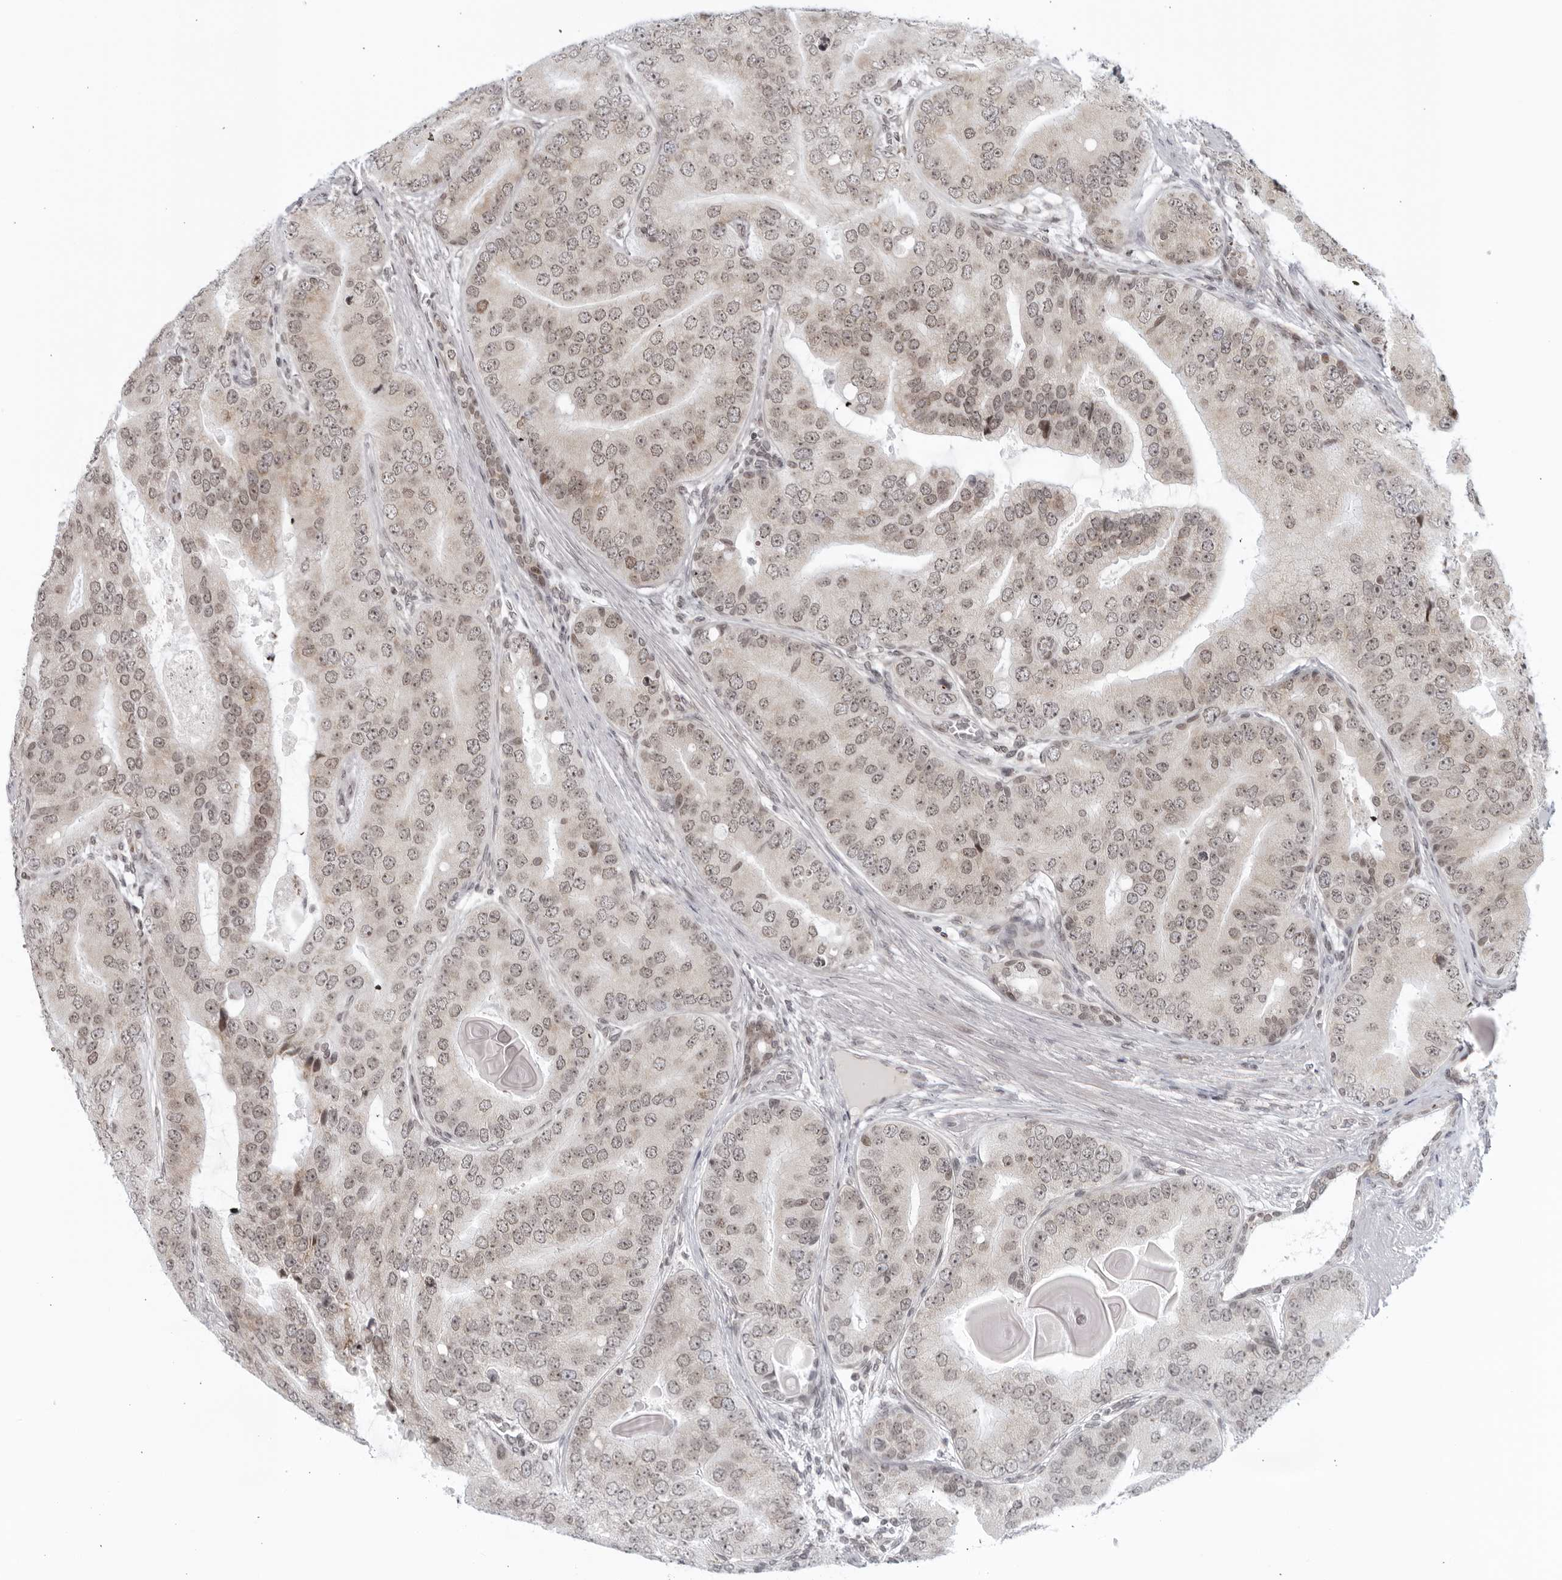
{"staining": {"intensity": "weak", "quantity": "25%-75%", "location": "cytoplasmic/membranous,nuclear"}, "tissue": "prostate cancer", "cell_type": "Tumor cells", "image_type": "cancer", "snomed": [{"axis": "morphology", "description": "Adenocarcinoma, High grade"}, {"axis": "topography", "description": "Prostate"}], "caption": "Tumor cells reveal low levels of weak cytoplasmic/membranous and nuclear expression in approximately 25%-75% of cells in prostate cancer (adenocarcinoma (high-grade)).", "gene": "RAB11FIP3", "patient": {"sex": "male", "age": 70}}